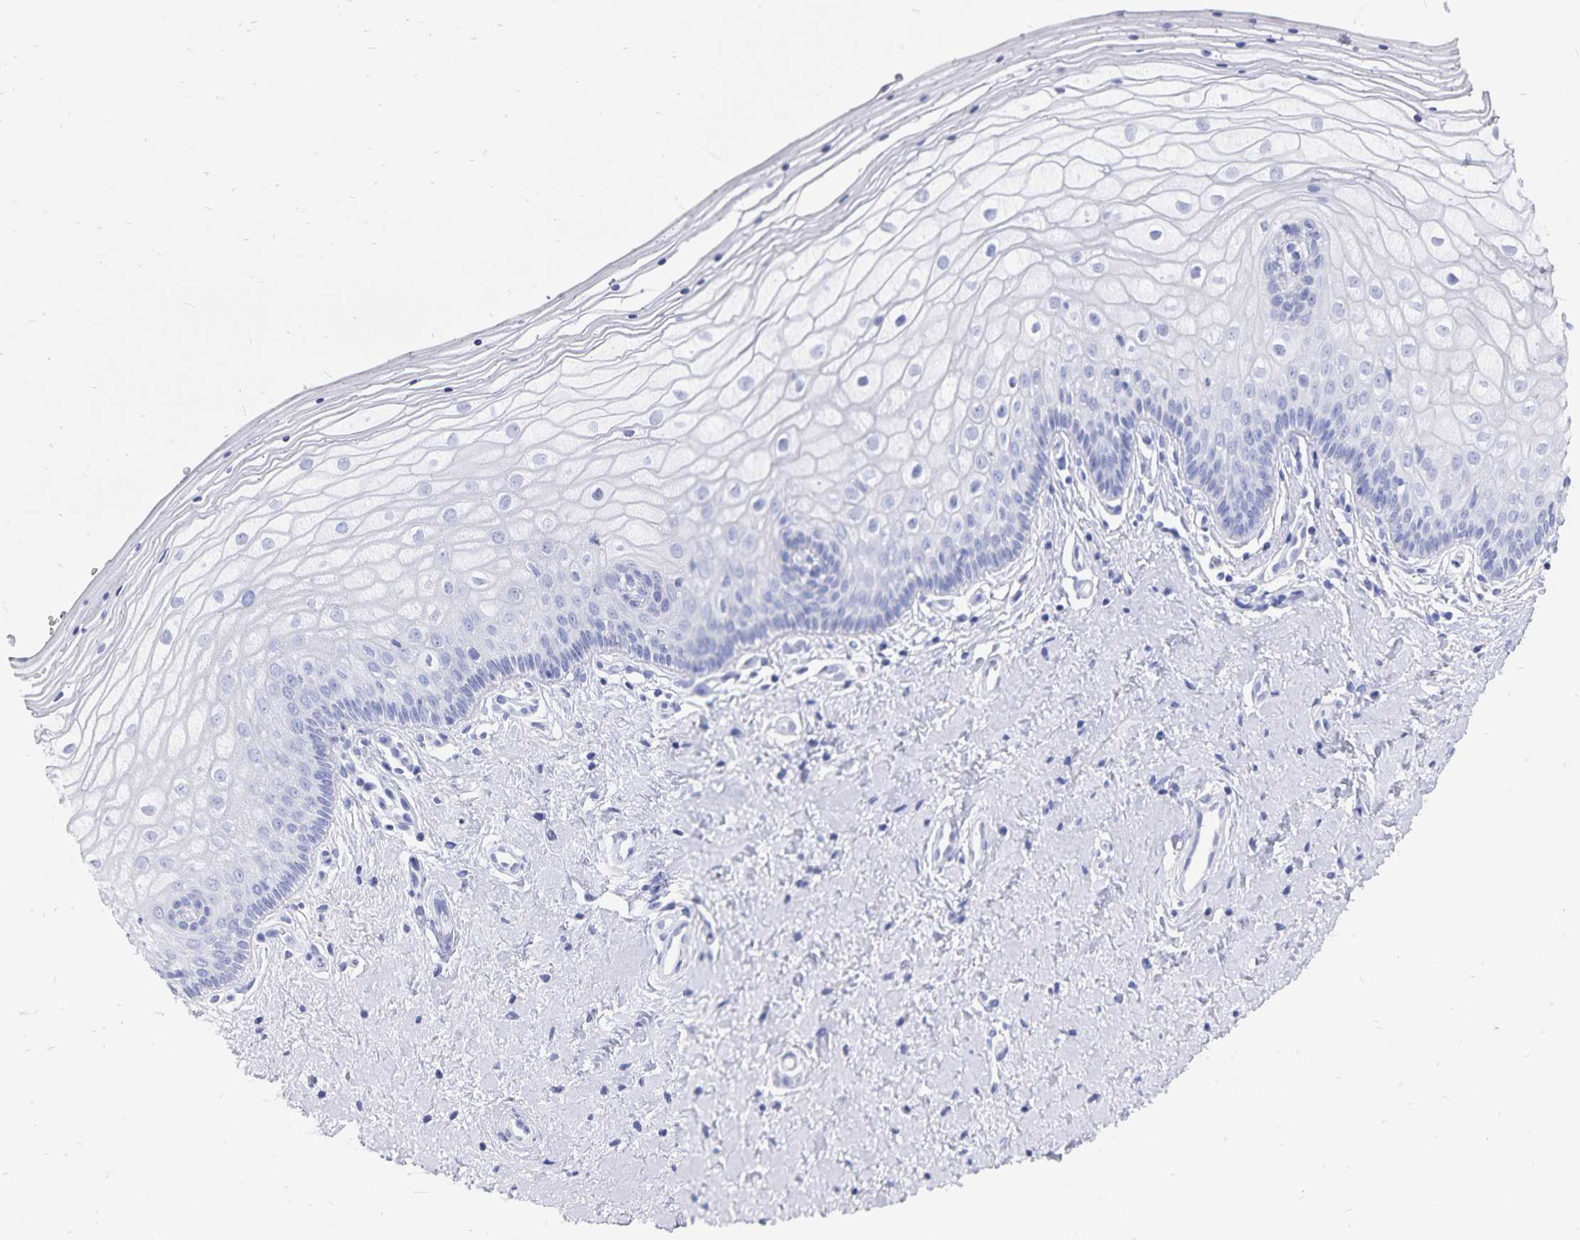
{"staining": {"intensity": "negative", "quantity": "none", "location": "none"}, "tissue": "vagina", "cell_type": "Squamous epithelial cells", "image_type": "normal", "snomed": [{"axis": "morphology", "description": "Normal tissue, NOS"}, {"axis": "topography", "description": "Vagina"}], "caption": "High power microscopy photomicrograph of an immunohistochemistry (IHC) histopathology image of benign vagina, revealing no significant expression in squamous epithelial cells. (DAB (3,3'-diaminobenzidine) IHC visualized using brightfield microscopy, high magnification).", "gene": "ADH1A", "patient": {"sex": "female", "age": 39}}